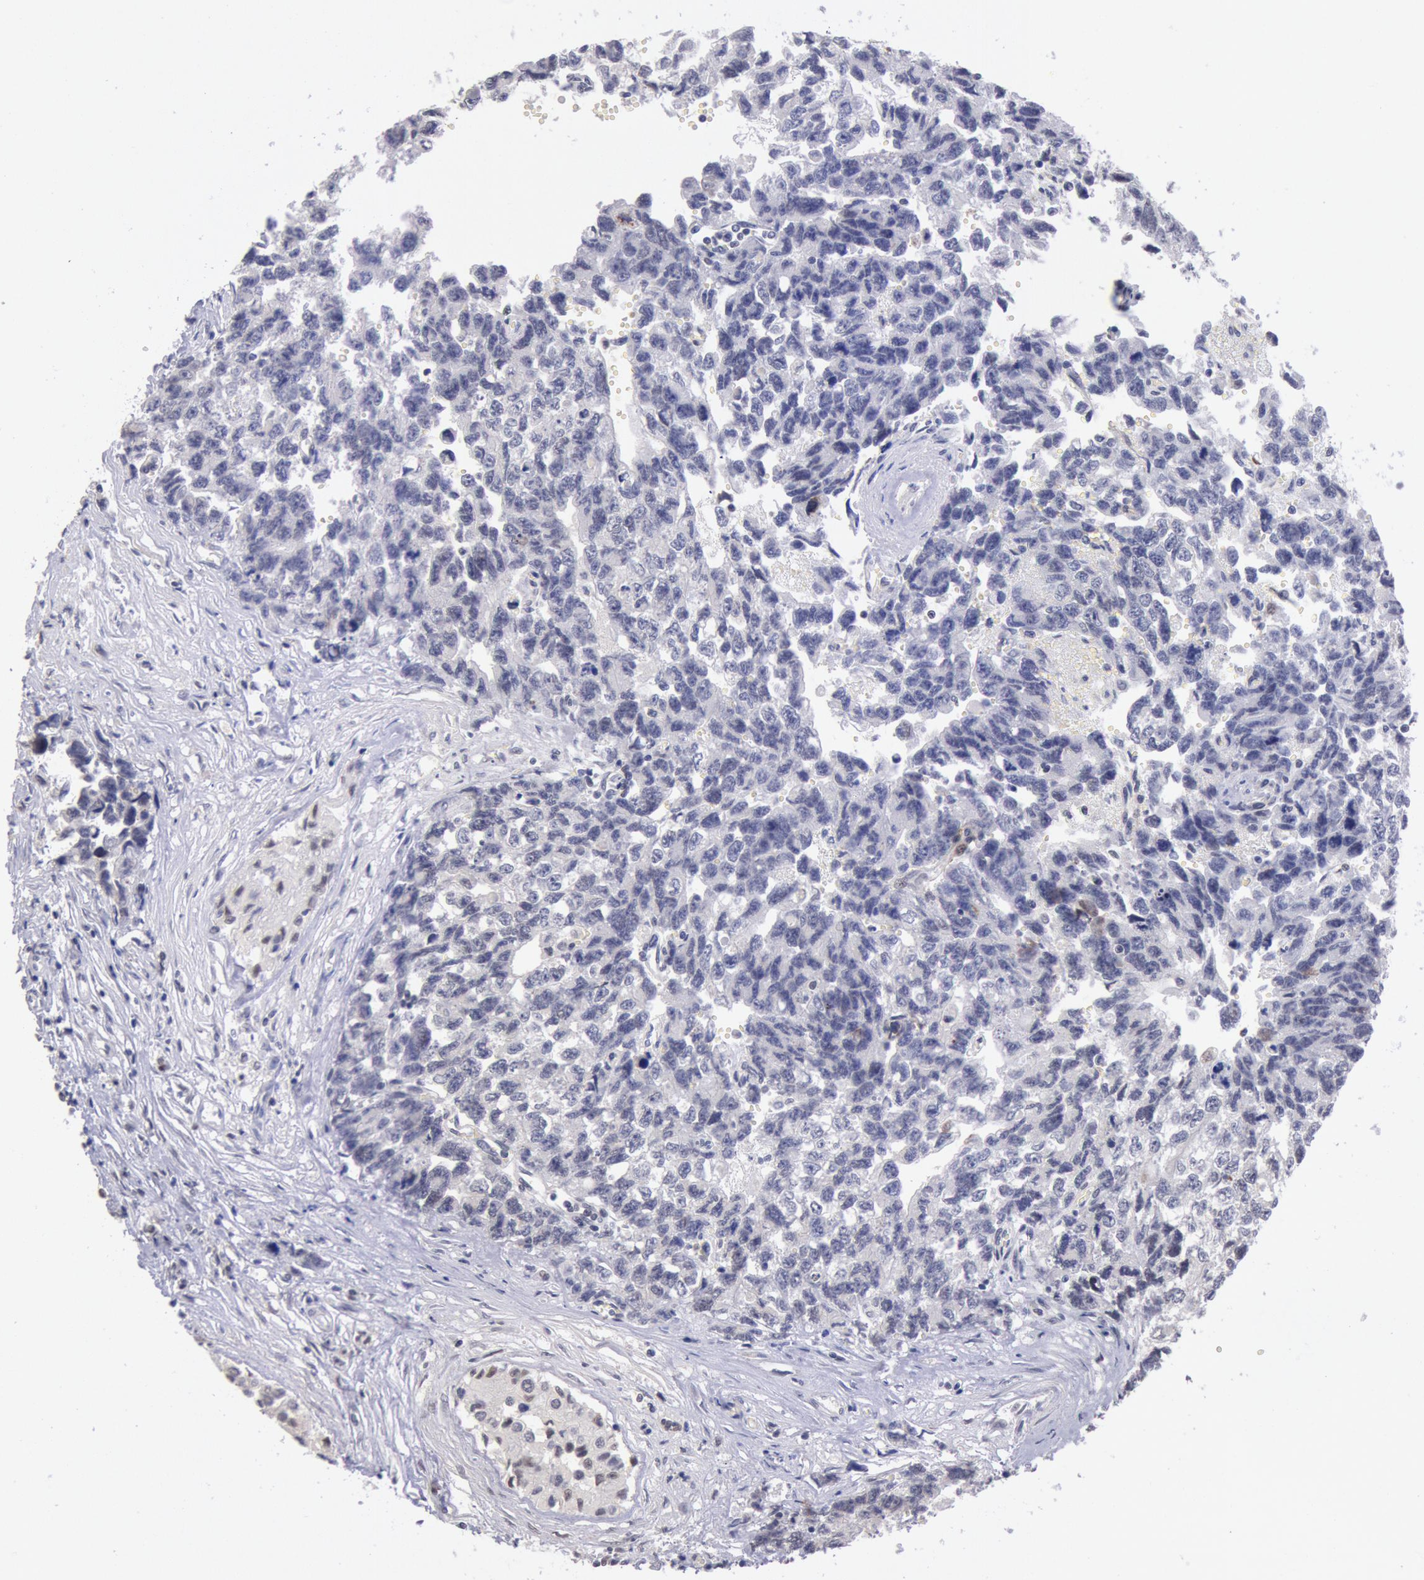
{"staining": {"intensity": "negative", "quantity": "none", "location": "none"}, "tissue": "testis cancer", "cell_type": "Tumor cells", "image_type": "cancer", "snomed": [{"axis": "morphology", "description": "Carcinoma, Embryonal, NOS"}, {"axis": "topography", "description": "Testis"}], "caption": "A histopathology image of testis cancer stained for a protein shows no brown staining in tumor cells. Brightfield microscopy of IHC stained with DAB (brown) and hematoxylin (blue), captured at high magnification.", "gene": "MYH7", "patient": {"sex": "male", "age": 31}}